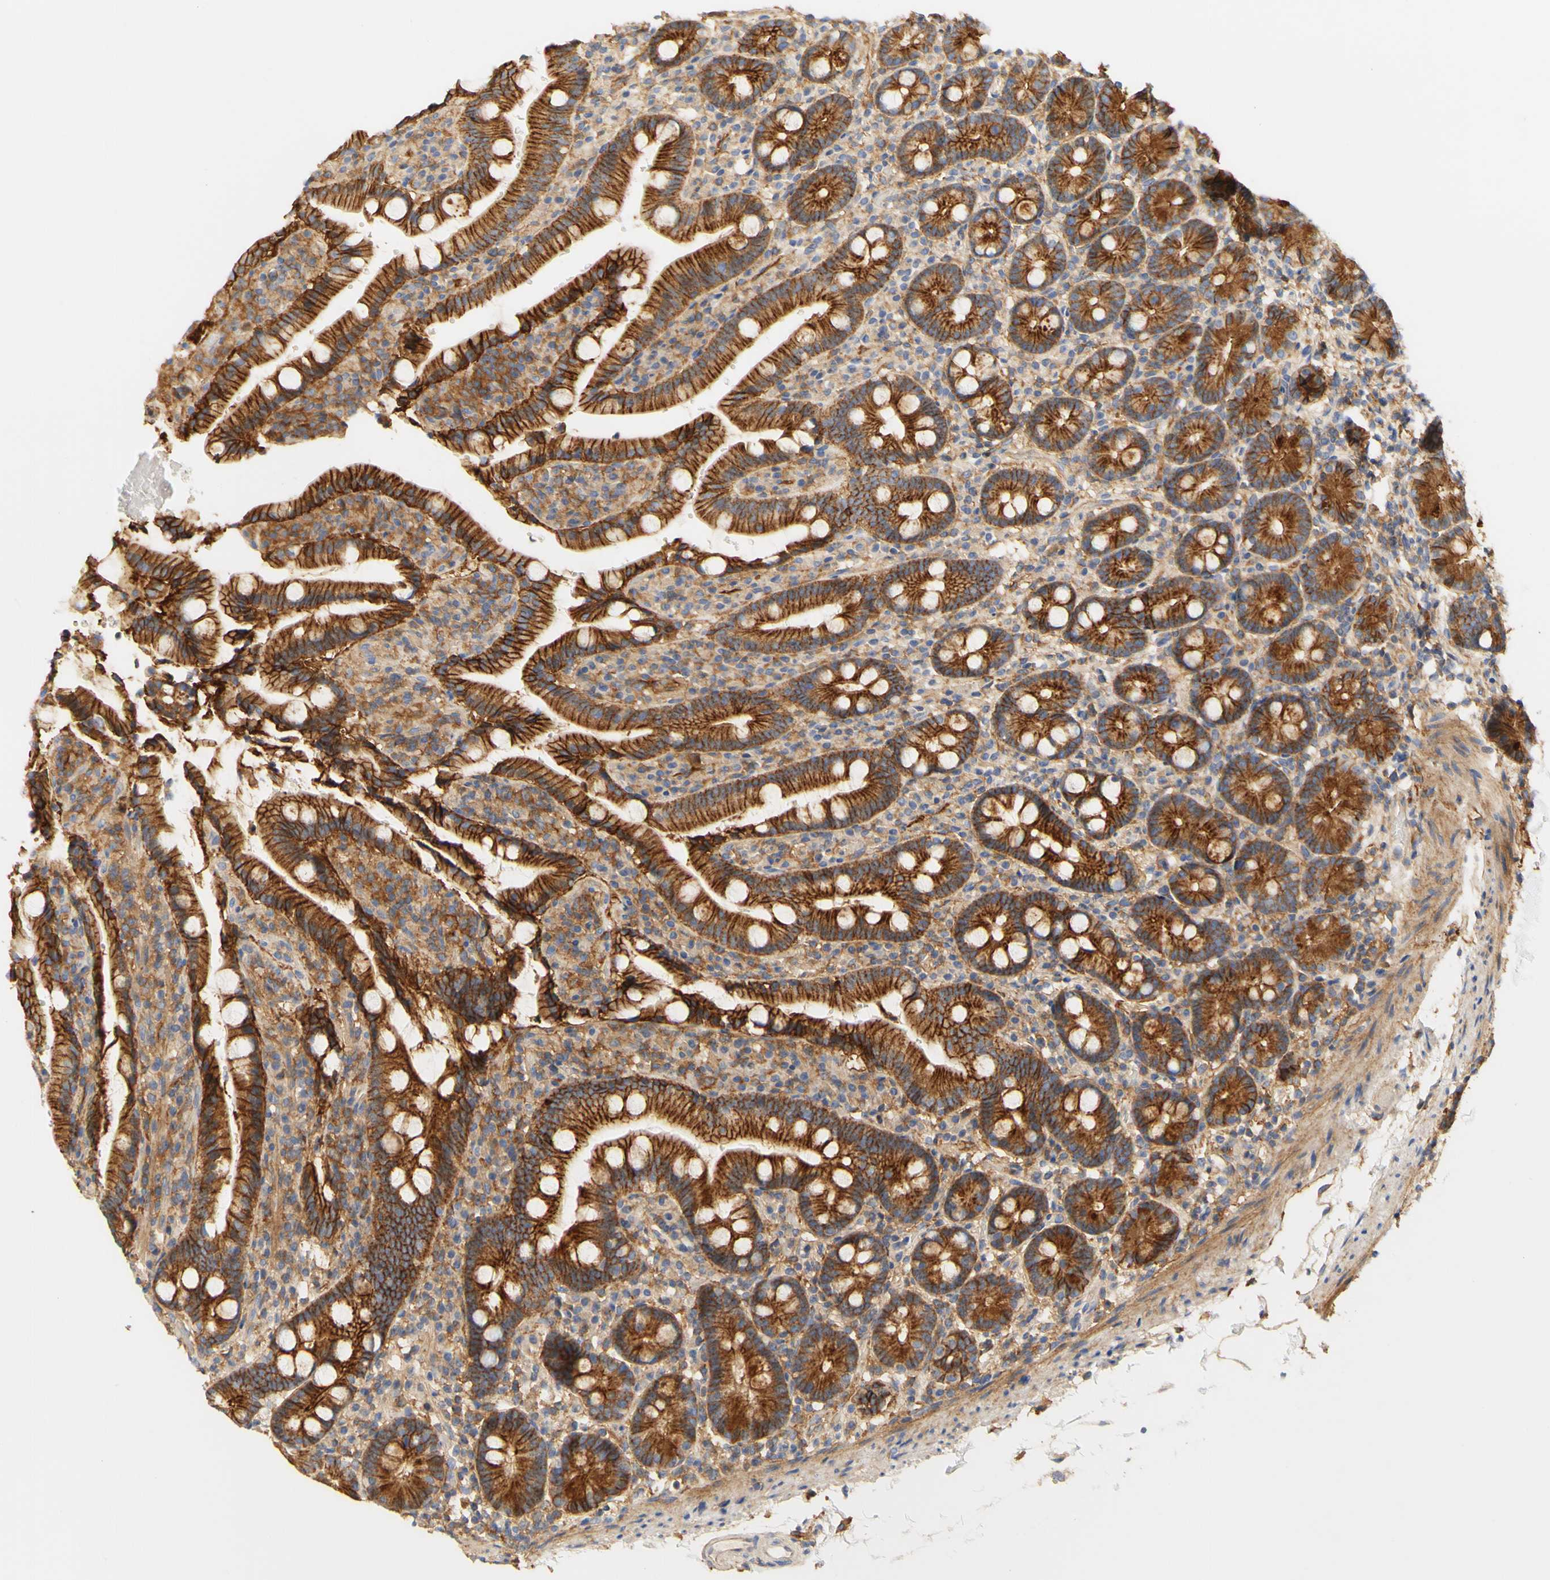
{"staining": {"intensity": "strong", "quantity": ">75%", "location": "cytoplasmic/membranous"}, "tissue": "duodenum", "cell_type": "Glandular cells", "image_type": "normal", "snomed": [{"axis": "morphology", "description": "Normal tissue, NOS"}, {"axis": "topography", "description": "Small intestine, NOS"}], "caption": "This is a photomicrograph of immunohistochemistry staining of benign duodenum, which shows strong positivity in the cytoplasmic/membranous of glandular cells.", "gene": "PCDH7", "patient": {"sex": "female", "age": 71}}